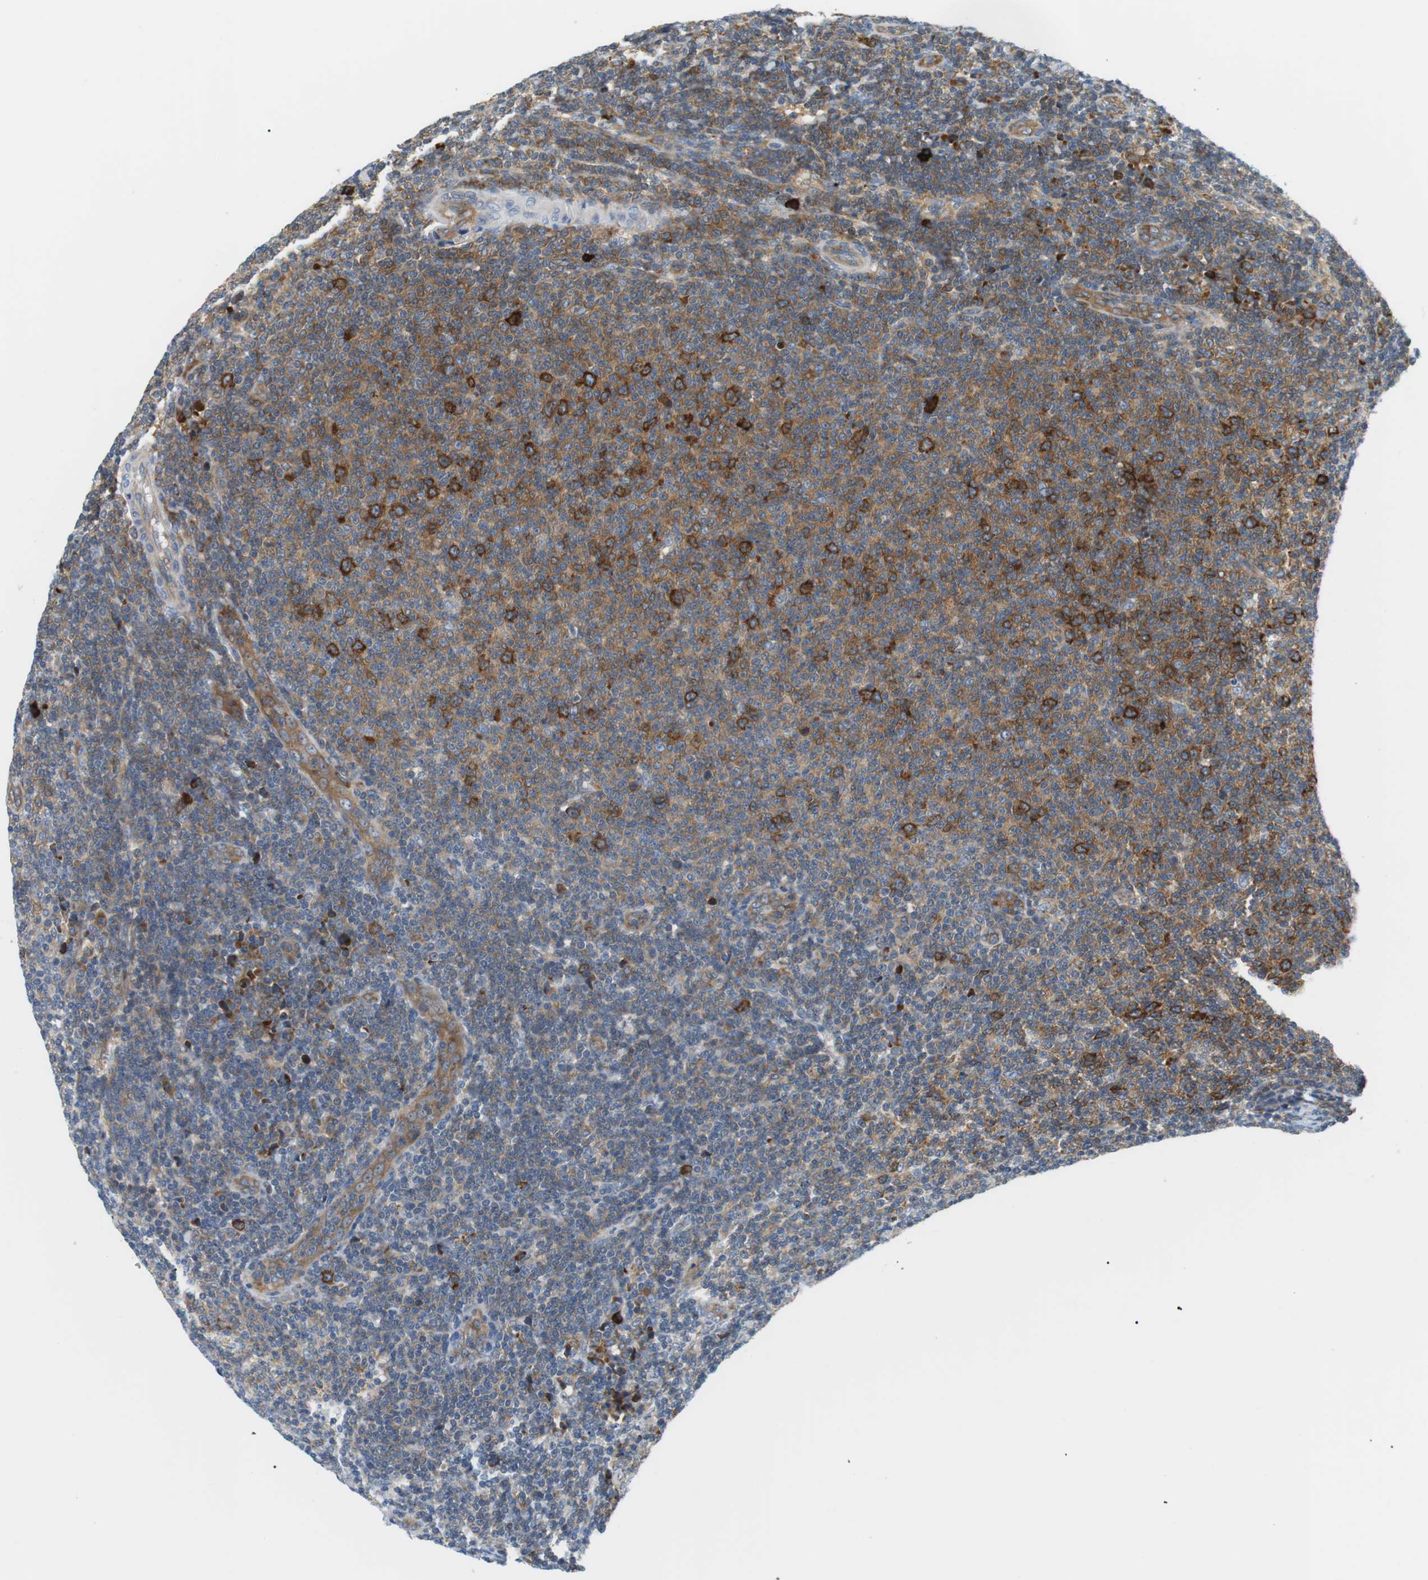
{"staining": {"intensity": "moderate", "quantity": "25%-75%", "location": "cytoplasmic/membranous"}, "tissue": "lymphoma", "cell_type": "Tumor cells", "image_type": "cancer", "snomed": [{"axis": "morphology", "description": "Malignant lymphoma, non-Hodgkin's type, Low grade"}, {"axis": "topography", "description": "Lymph node"}], "caption": "Moderate cytoplasmic/membranous staining for a protein is identified in about 25%-75% of tumor cells of malignant lymphoma, non-Hodgkin's type (low-grade) using immunohistochemistry.", "gene": "TMEM200A", "patient": {"sex": "male", "age": 66}}